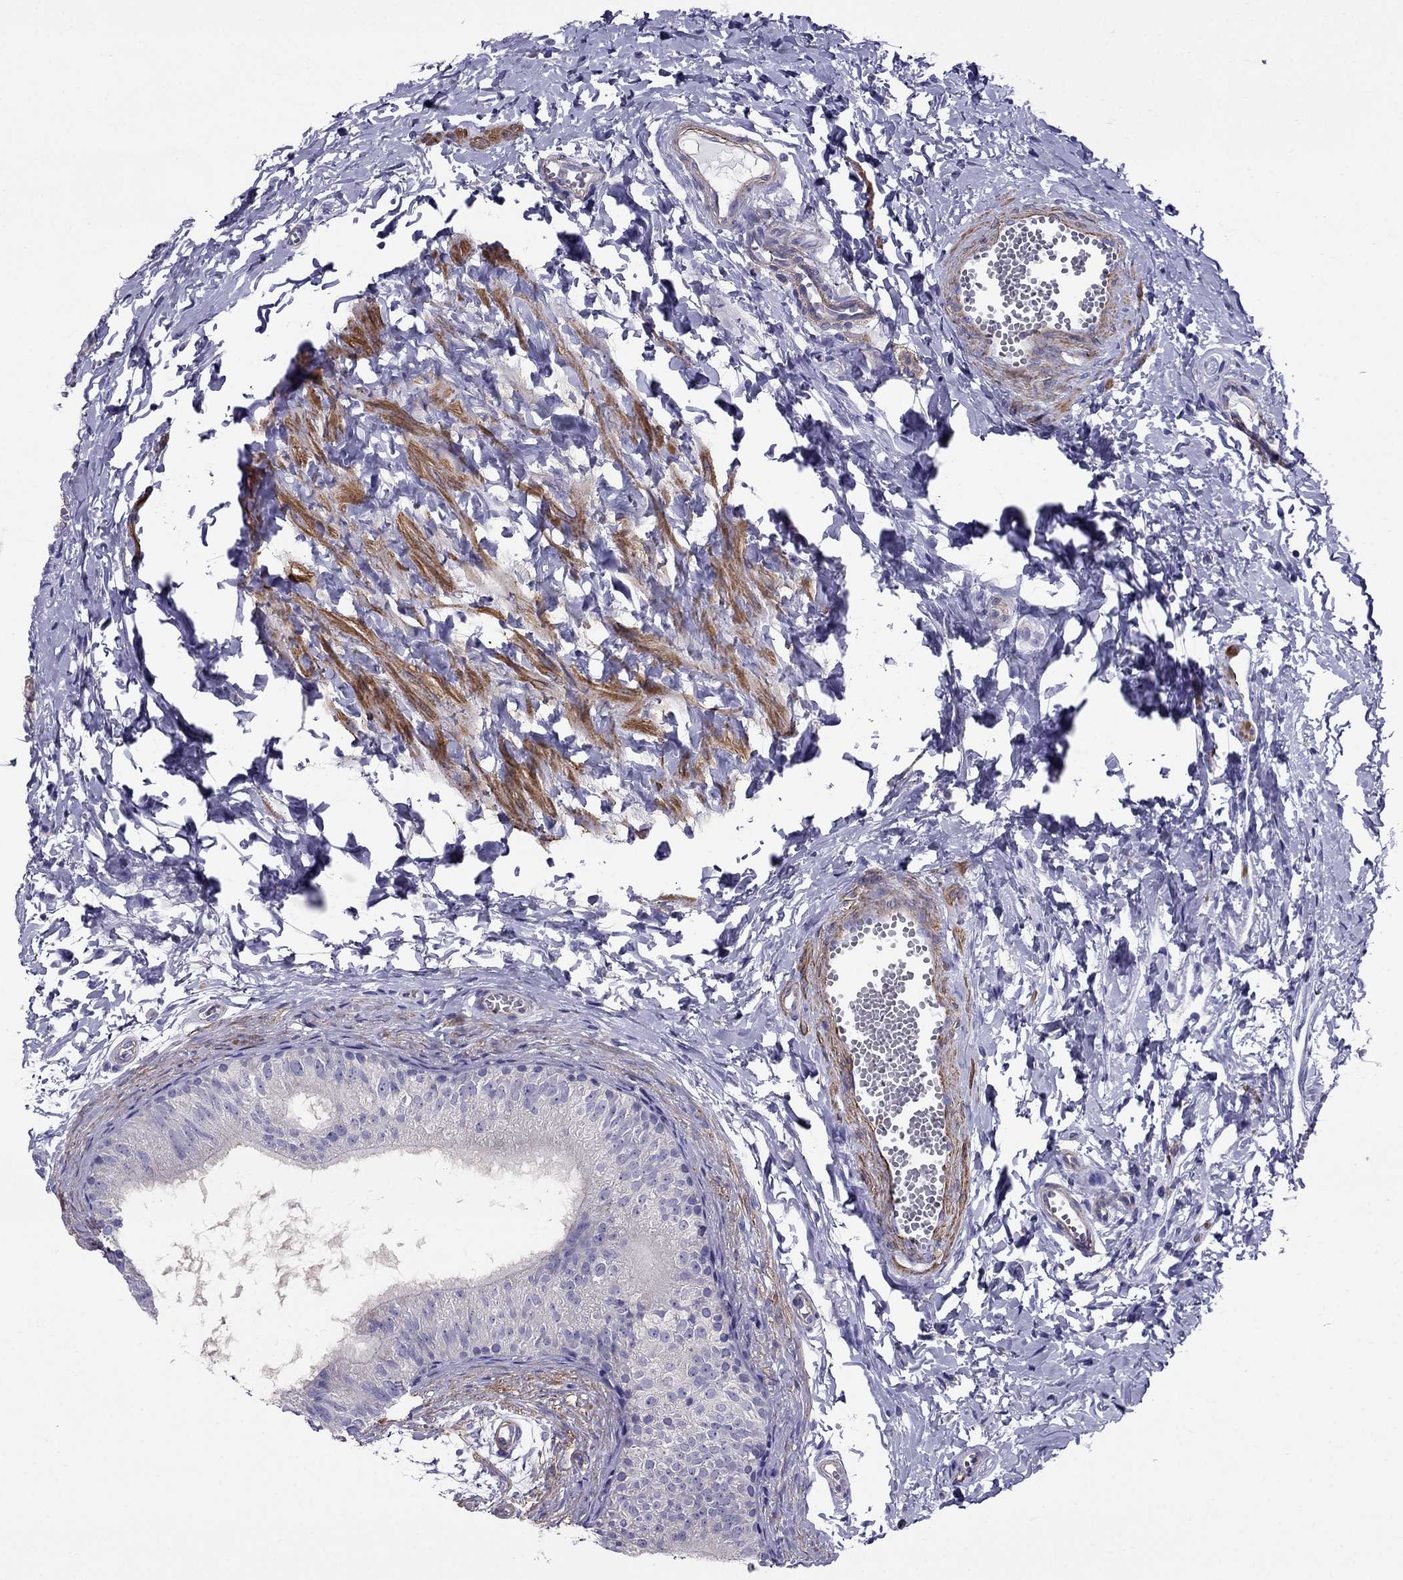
{"staining": {"intensity": "negative", "quantity": "none", "location": "none"}, "tissue": "epididymis", "cell_type": "Glandular cells", "image_type": "normal", "snomed": [{"axis": "morphology", "description": "Normal tissue, NOS"}, {"axis": "topography", "description": "Epididymis"}], "caption": "Micrograph shows no significant protein expression in glandular cells of unremarkable epididymis. (DAB immunohistochemistry (IHC) with hematoxylin counter stain).", "gene": "GPR50", "patient": {"sex": "male", "age": 22}}